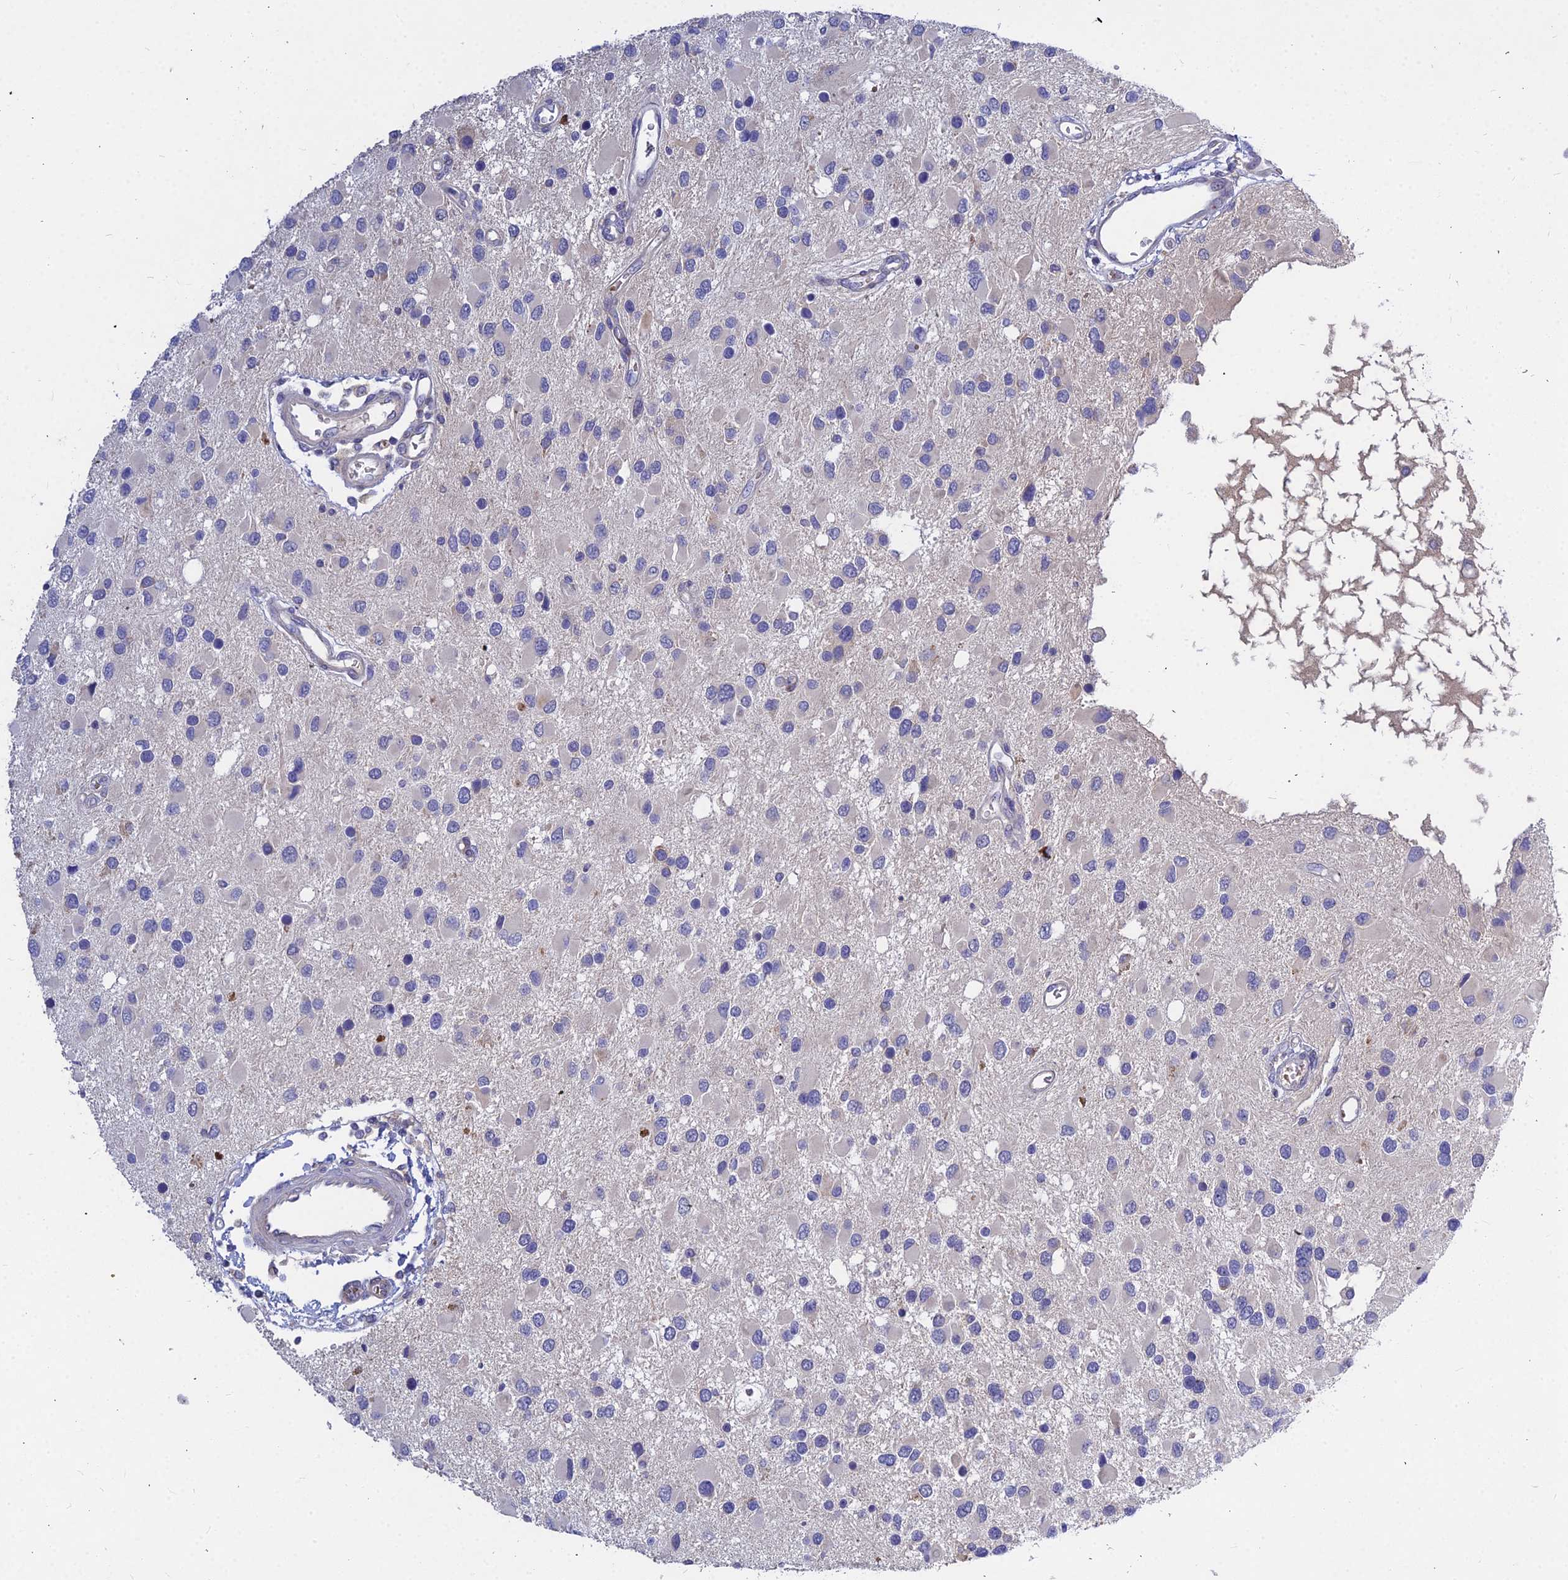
{"staining": {"intensity": "negative", "quantity": "none", "location": "none"}, "tissue": "glioma", "cell_type": "Tumor cells", "image_type": "cancer", "snomed": [{"axis": "morphology", "description": "Glioma, malignant, High grade"}, {"axis": "topography", "description": "Brain"}], "caption": "This micrograph is of glioma stained with IHC to label a protein in brown with the nuclei are counter-stained blue. There is no staining in tumor cells.", "gene": "DMRTA1", "patient": {"sex": "male", "age": 53}}